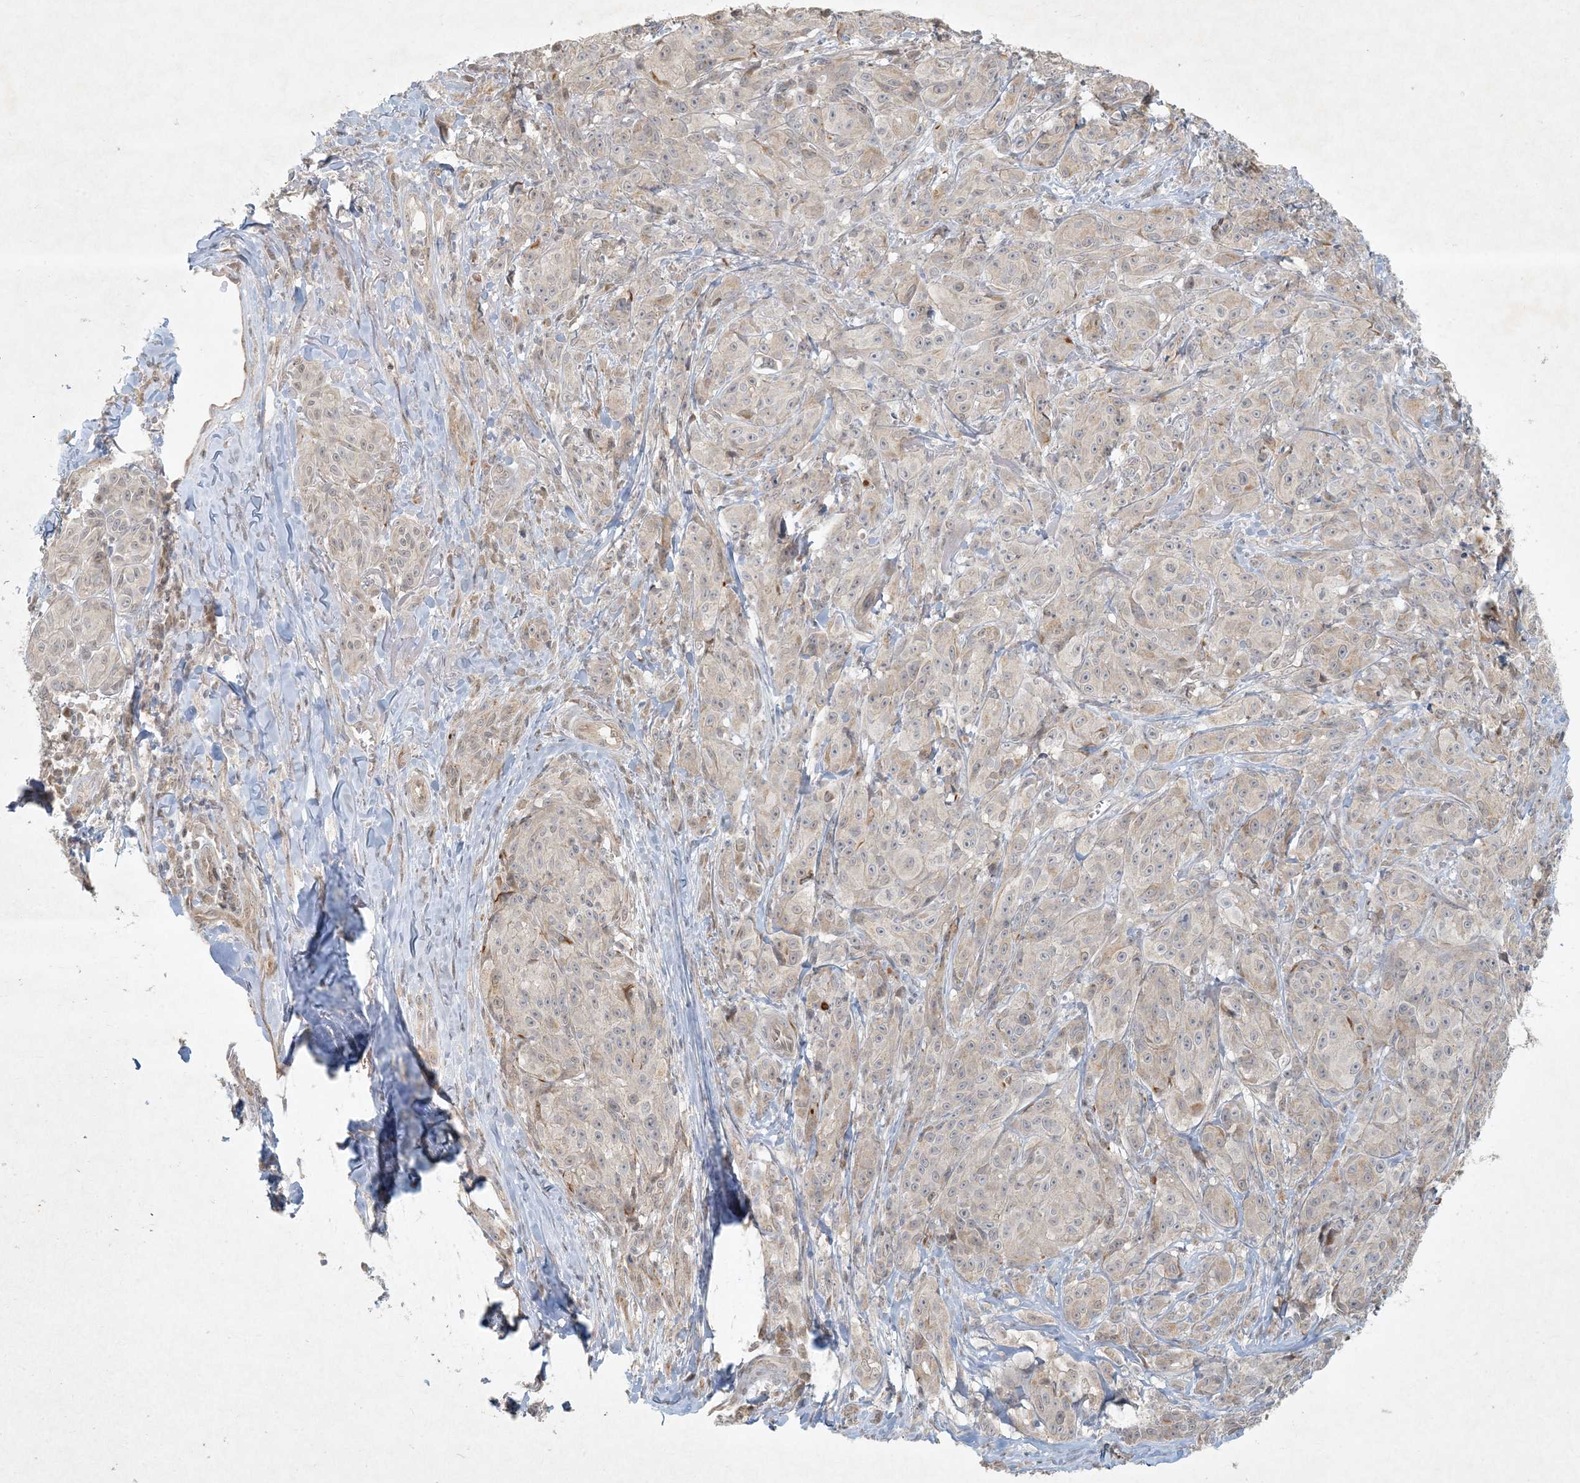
{"staining": {"intensity": "weak", "quantity": "<25%", "location": "cytoplasmic/membranous"}, "tissue": "melanoma", "cell_type": "Tumor cells", "image_type": "cancer", "snomed": [{"axis": "morphology", "description": "Malignant melanoma, NOS"}, {"axis": "topography", "description": "Skin"}], "caption": "Immunohistochemistry micrograph of neoplastic tissue: malignant melanoma stained with DAB exhibits no significant protein expression in tumor cells.", "gene": "BCORL1", "patient": {"sex": "male", "age": 73}}